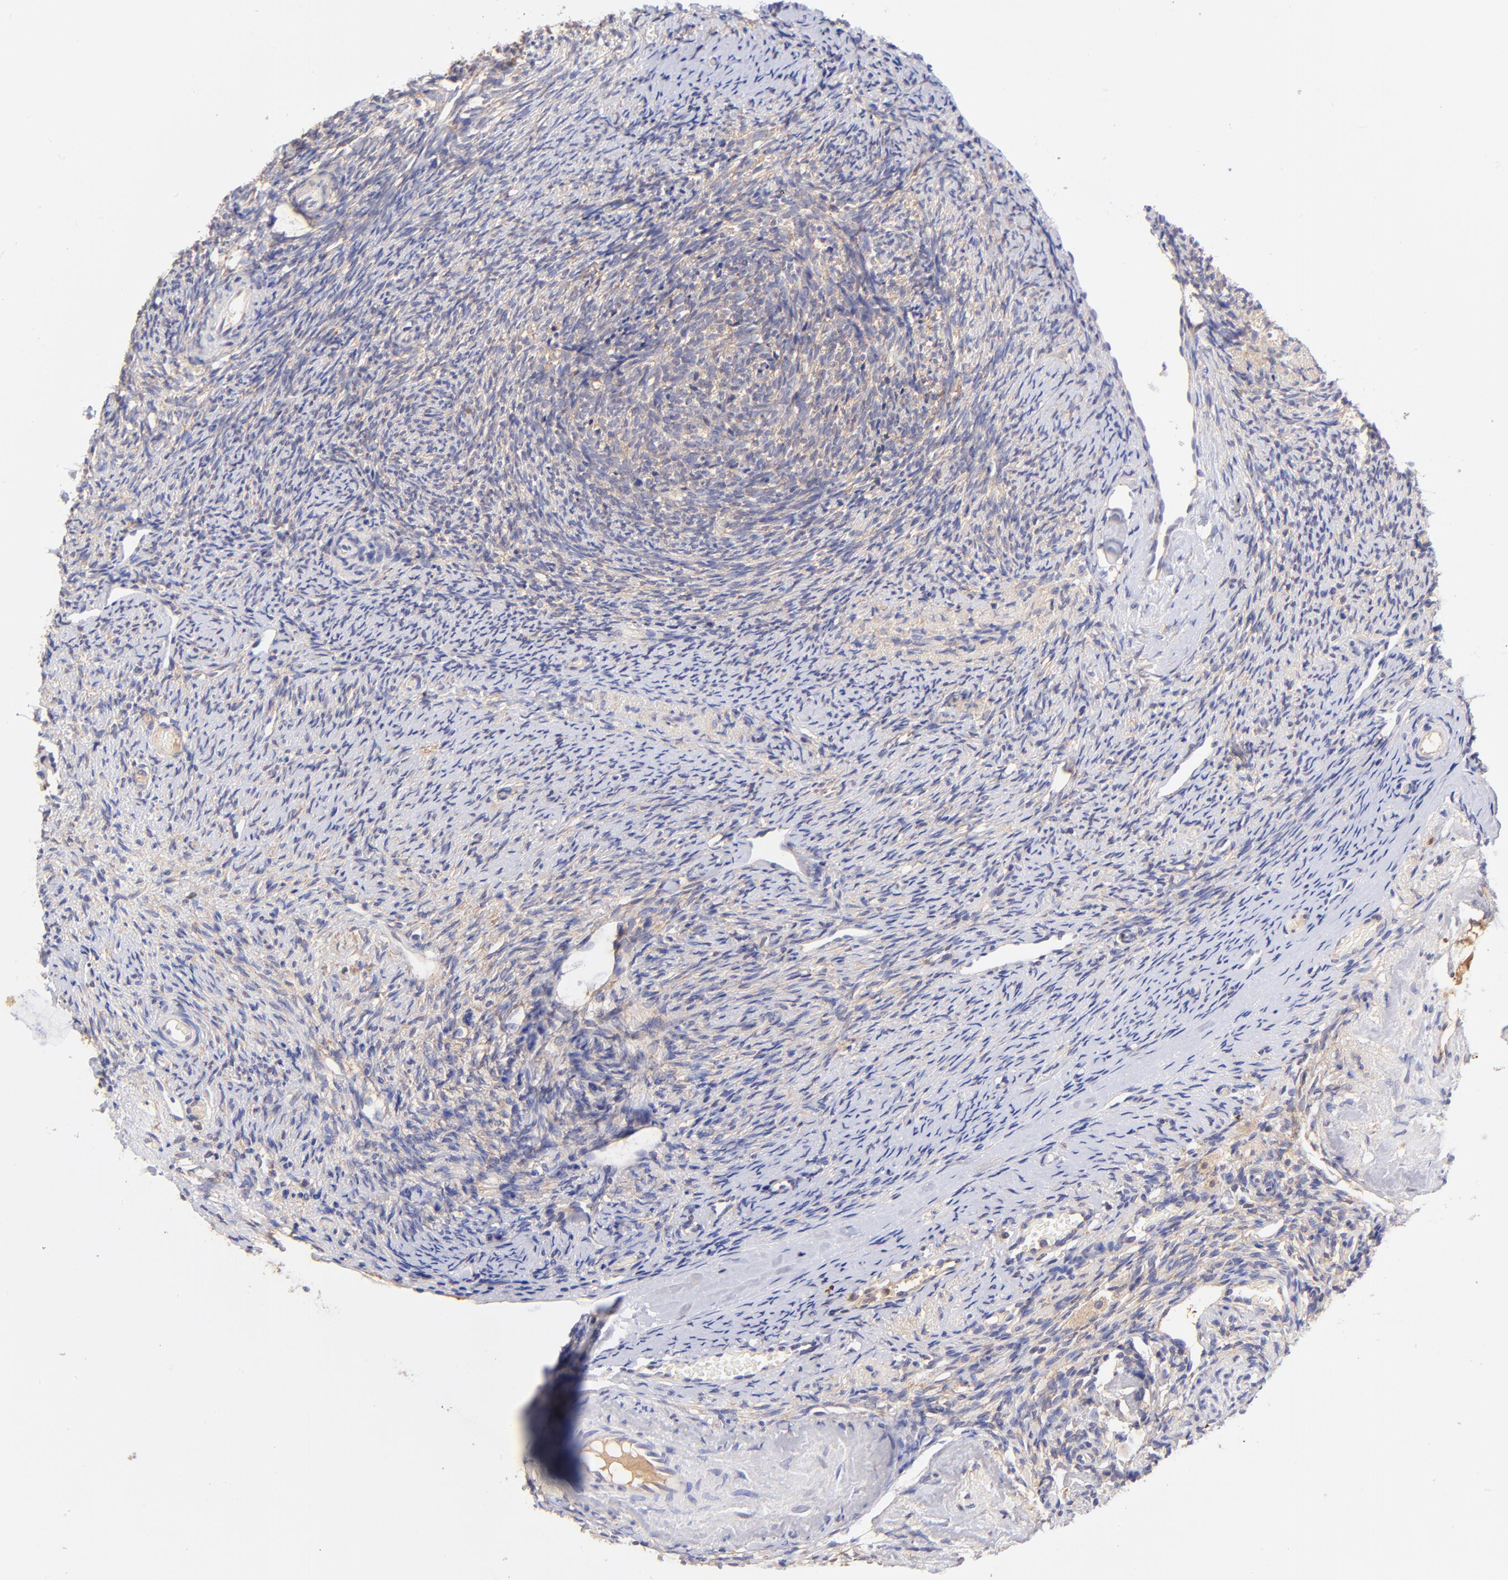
{"staining": {"intensity": "negative", "quantity": "none", "location": "none"}, "tissue": "ovary", "cell_type": "Follicle cells", "image_type": "normal", "snomed": [{"axis": "morphology", "description": "Normal tissue, NOS"}, {"axis": "topography", "description": "Ovary"}], "caption": "Ovary stained for a protein using IHC reveals no staining follicle cells.", "gene": "RPL11", "patient": {"sex": "female", "age": 60}}